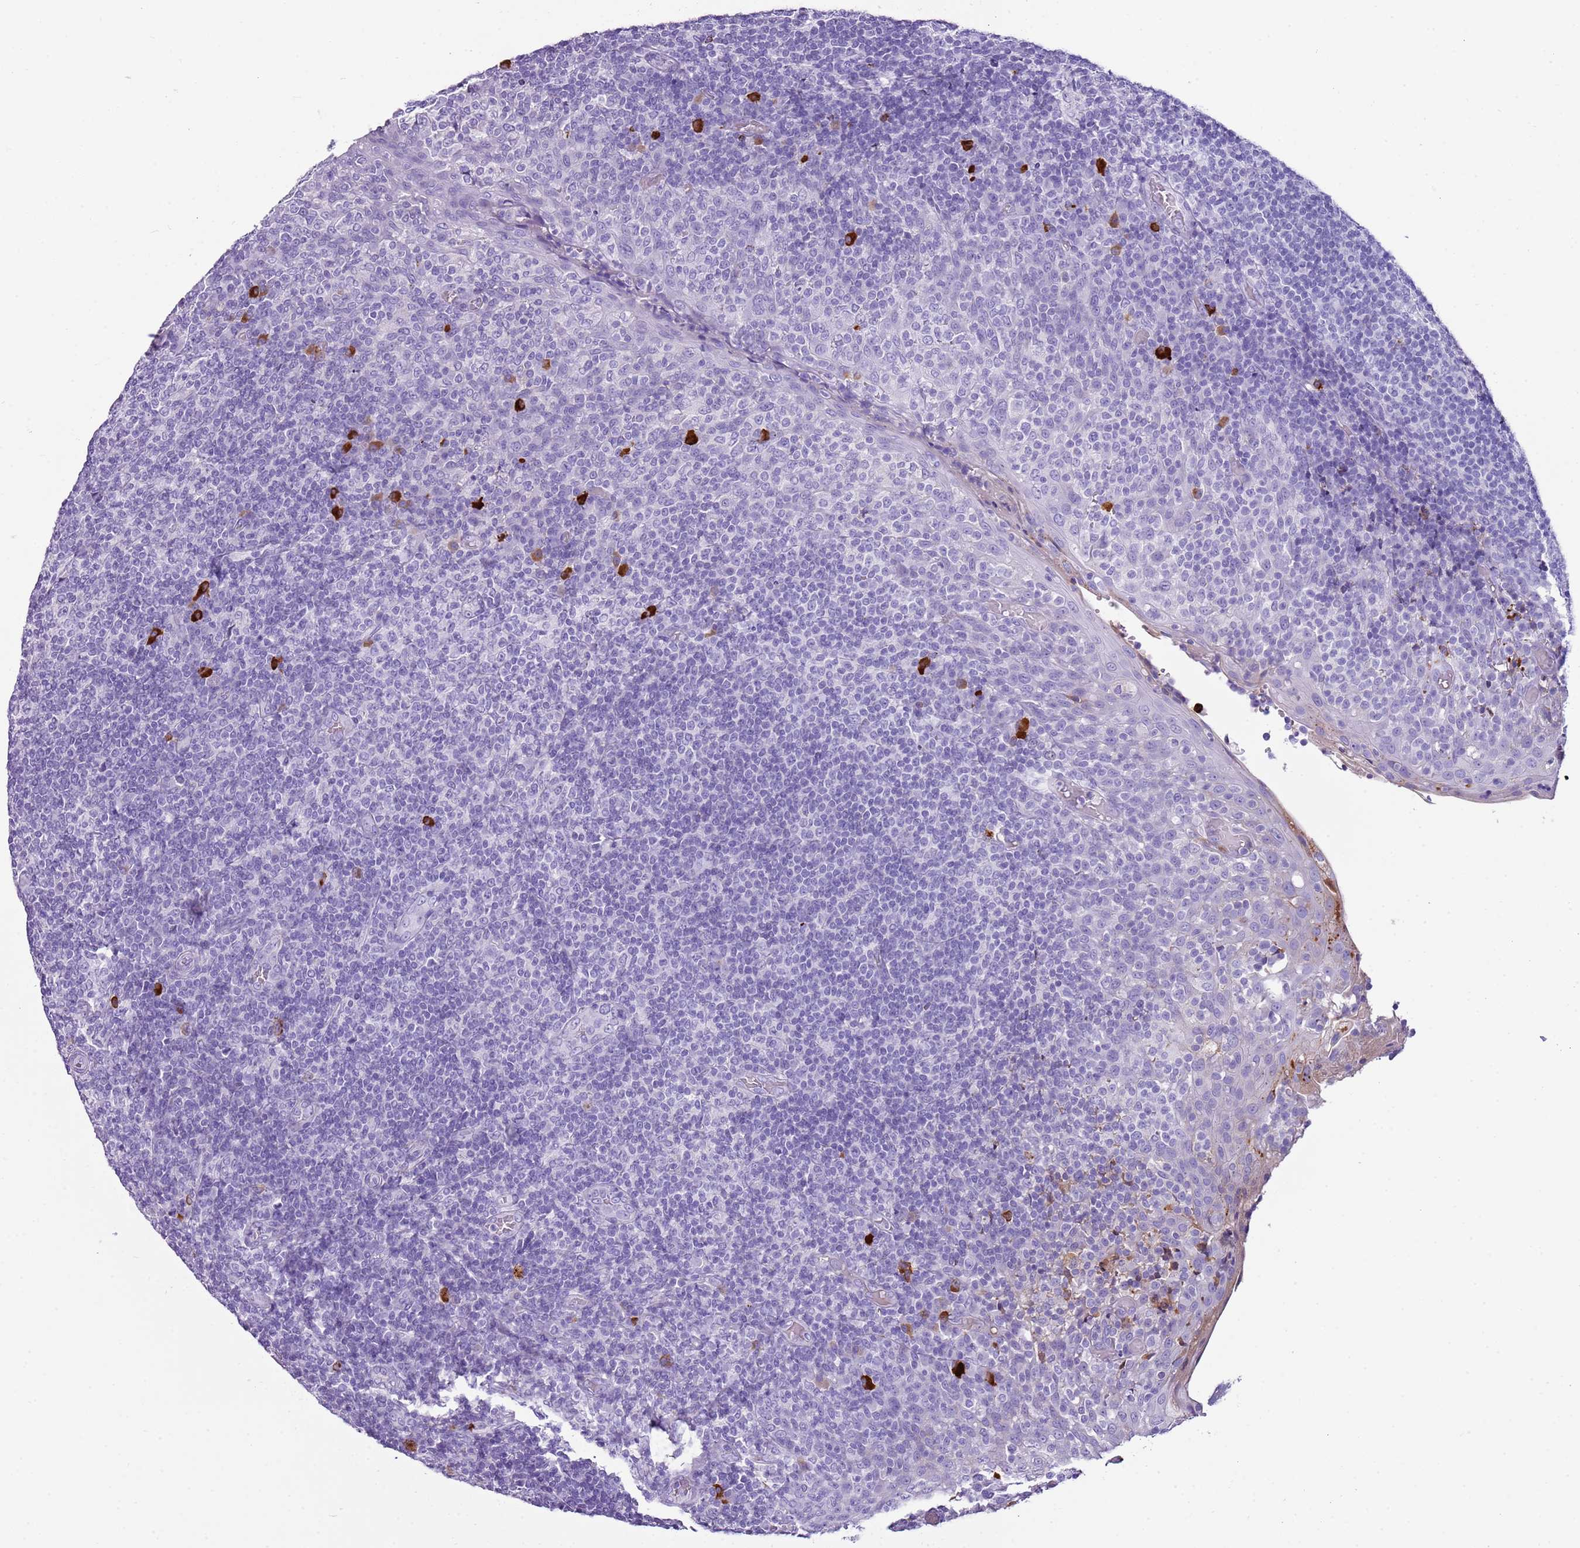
{"staining": {"intensity": "negative", "quantity": "none", "location": "none"}, "tissue": "tonsil", "cell_type": "Germinal center cells", "image_type": "normal", "snomed": [{"axis": "morphology", "description": "Normal tissue, NOS"}, {"axis": "topography", "description": "Tonsil"}], "caption": "DAB immunohistochemical staining of benign human tonsil shows no significant positivity in germinal center cells. (DAB IHC, high magnification).", "gene": "IGKV3", "patient": {"sex": "female", "age": 19}}